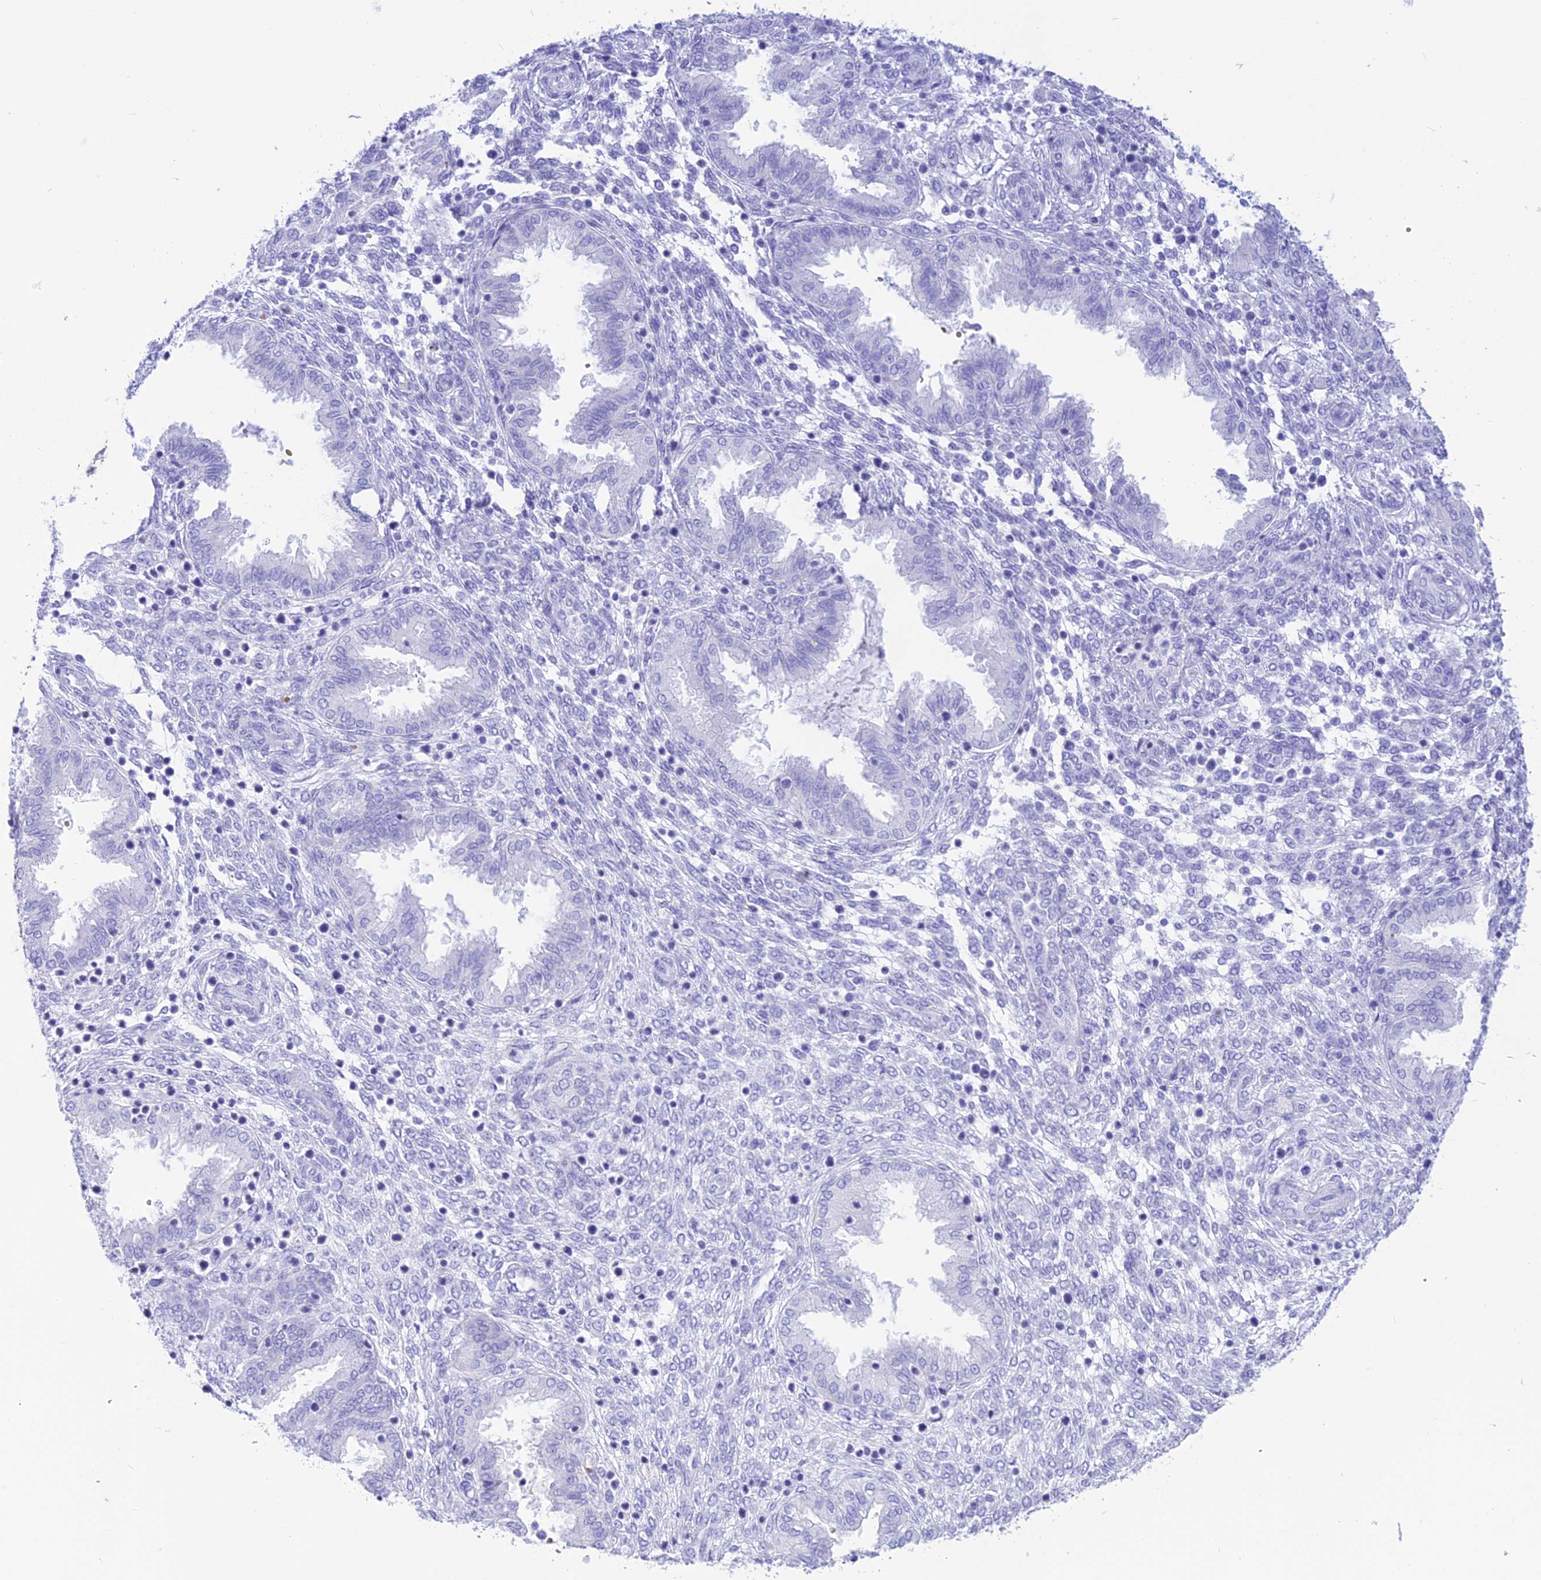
{"staining": {"intensity": "negative", "quantity": "none", "location": "none"}, "tissue": "endometrium", "cell_type": "Cells in endometrial stroma", "image_type": "normal", "snomed": [{"axis": "morphology", "description": "Normal tissue, NOS"}, {"axis": "topography", "description": "Endometrium"}], "caption": "An image of endometrium stained for a protein exhibits no brown staining in cells in endometrial stroma.", "gene": "GLYATL1B", "patient": {"sex": "female", "age": 33}}